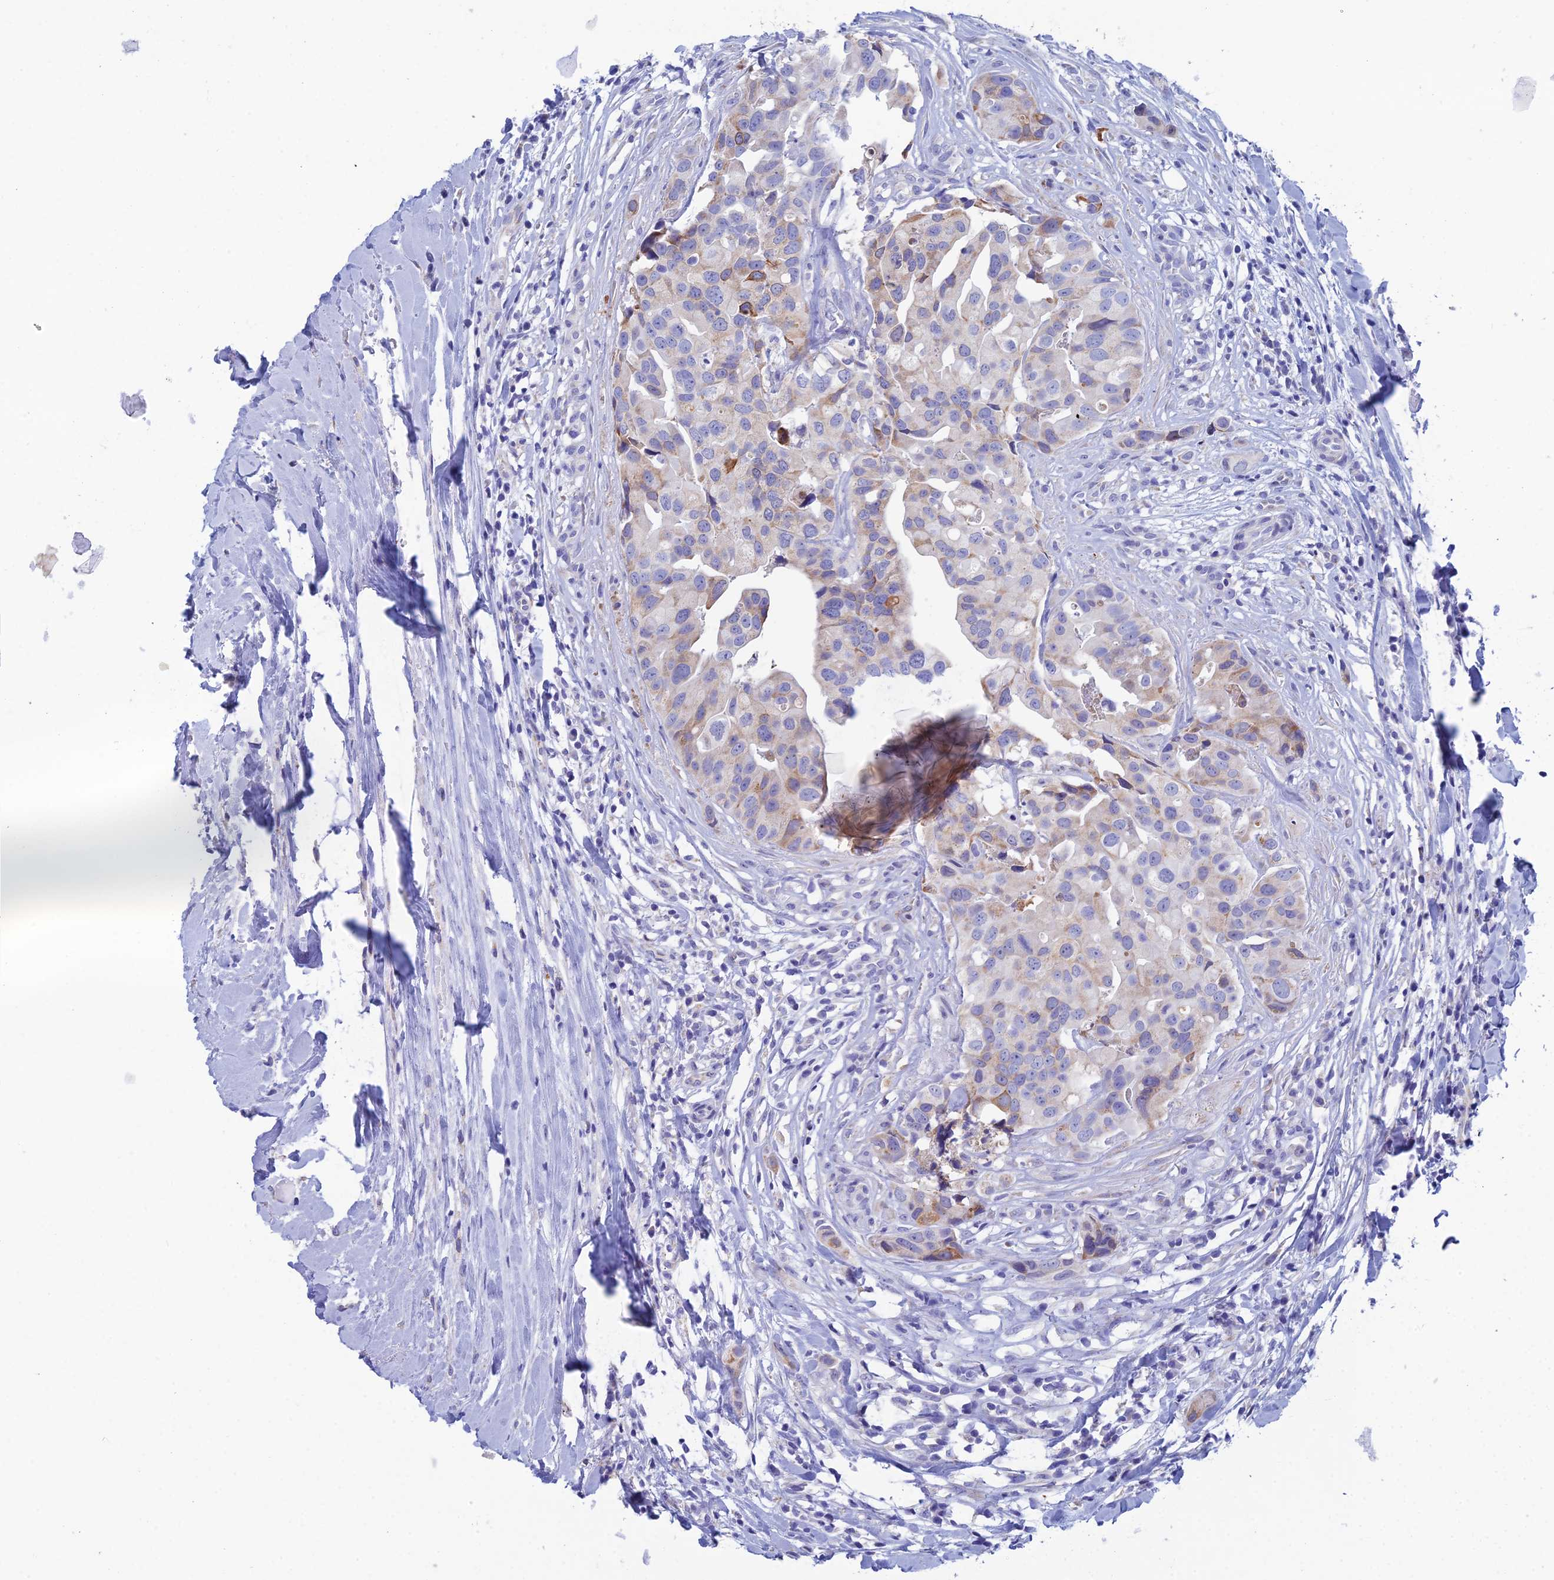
{"staining": {"intensity": "moderate", "quantity": "<25%", "location": "cytoplasmic/membranous"}, "tissue": "head and neck cancer", "cell_type": "Tumor cells", "image_type": "cancer", "snomed": [{"axis": "morphology", "description": "Adenocarcinoma, NOS"}, {"axis": "morphology", "description": "Adenocarcinoma, metastatic, NOS"}, {"axis": "topography", "description": "Head-Neck"}], "caption": "IHC (DAB) staining of metastatic adenocarcinoma (head and neck) displays moderate cytoplasmic/membranous protein expression in approximately <25% of tumor cells.", "gene": "CFAP210", "patient": {"sex": "male", "age": 75}}